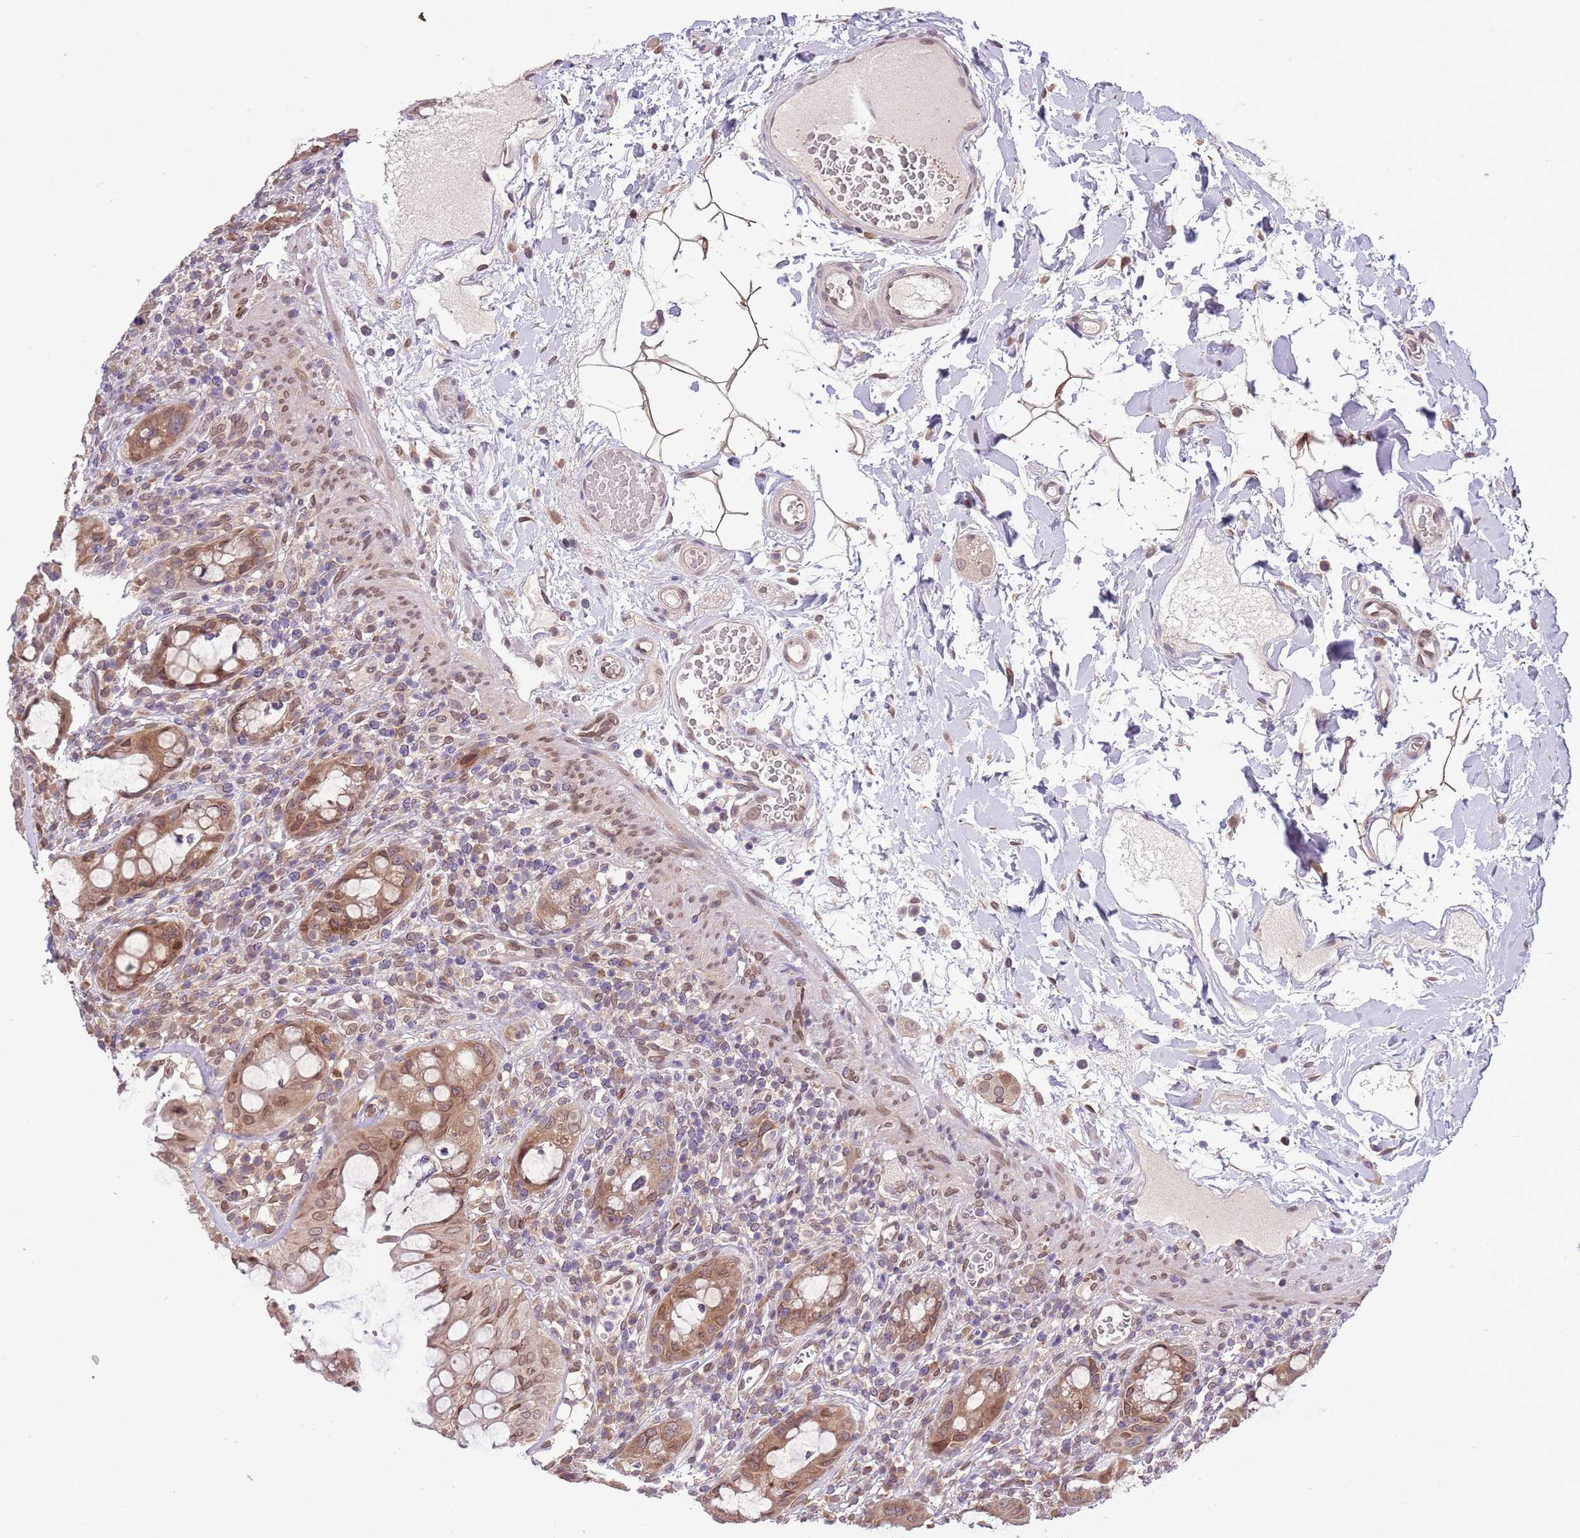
{"staining": {"intensity": "moderate", "quantity": ">75%", "location": "cytoplasmic/membranous,nuclear"}, "tissue": "rectum", "cell_type": "Glandular cells", "image_type": "normal", "snomed": [{"axis": "morphology", "description": "Normal tissue, NOS"}, {"axis": "topography", "description": "Rectum"}], "caption": "Immunohistochemistry (IHC) image of benign rectum: human rectum stained using IHC demonstrates medium levels of moderate protein expression localized specifically in the cytoplasmic/membranous,nuclear of glandular cells, appearing as a cytoplasmic/membranous,nuclear brown color.", "gene": "ZNF665", "patient": {"sex": "female", "age": 57}}